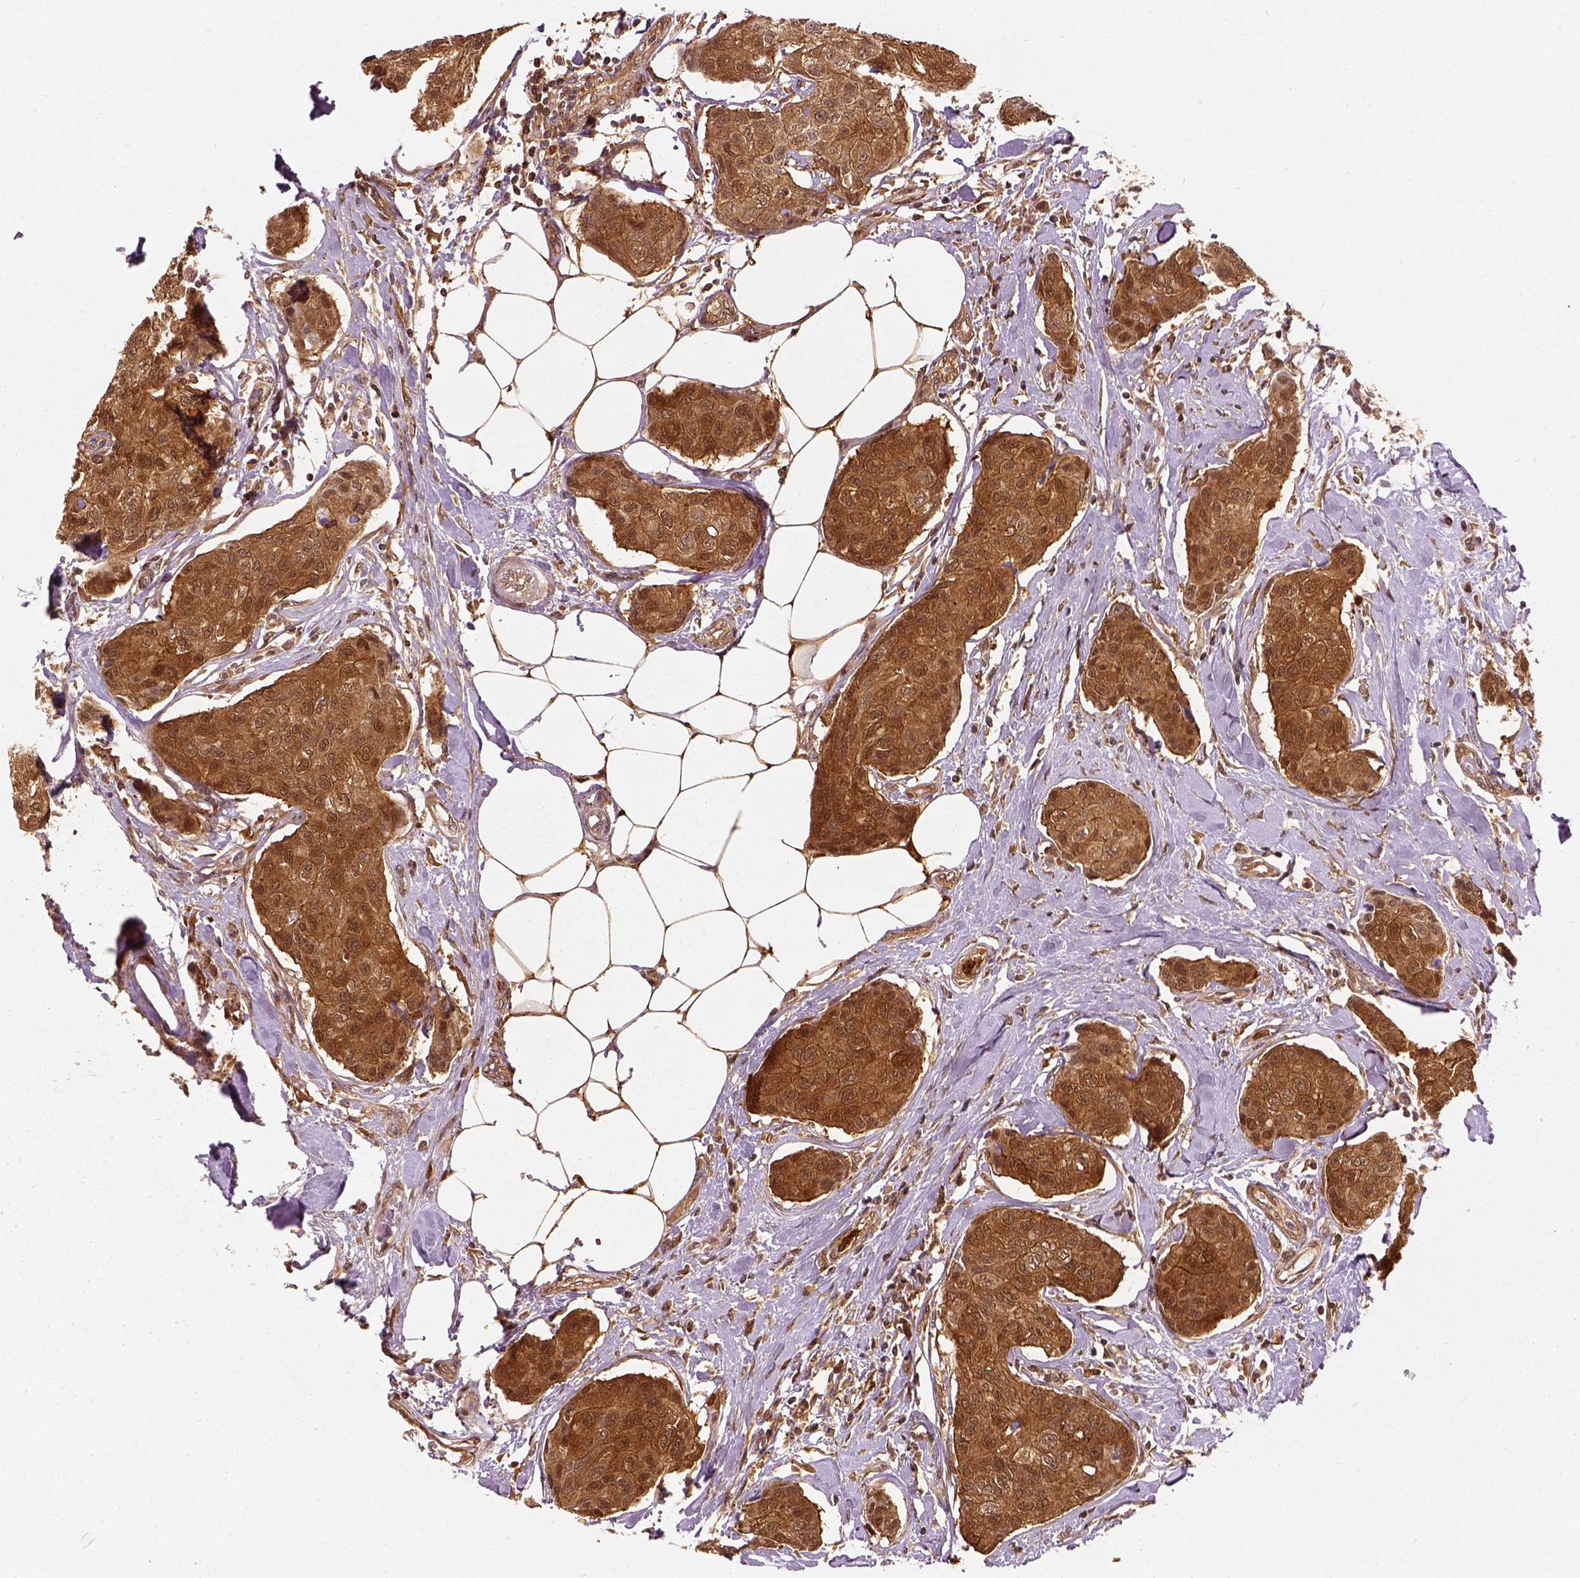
{"staining": {"intensity": "strong", "quantity": ">75%", "location": "cytoplasmic/membranous,nuclear"}, "tissue": "breast cancer", "cell_type": "Tumor cells", "image_type": "cancer", "snomed": [{"axis": "morphology", "description": "Duct carcinoma"}, {"axis": "topography", "description": "Breast"}], "caption": "Approximately >75% of tumor cells in human breast intraductal carcinoma show strong cytoplasmic/membranous and nuclear protein expression as visualized by brown immunohistochemical staining.", "gene": "GPI", "patient": {"sex": "female", "age": 80}}